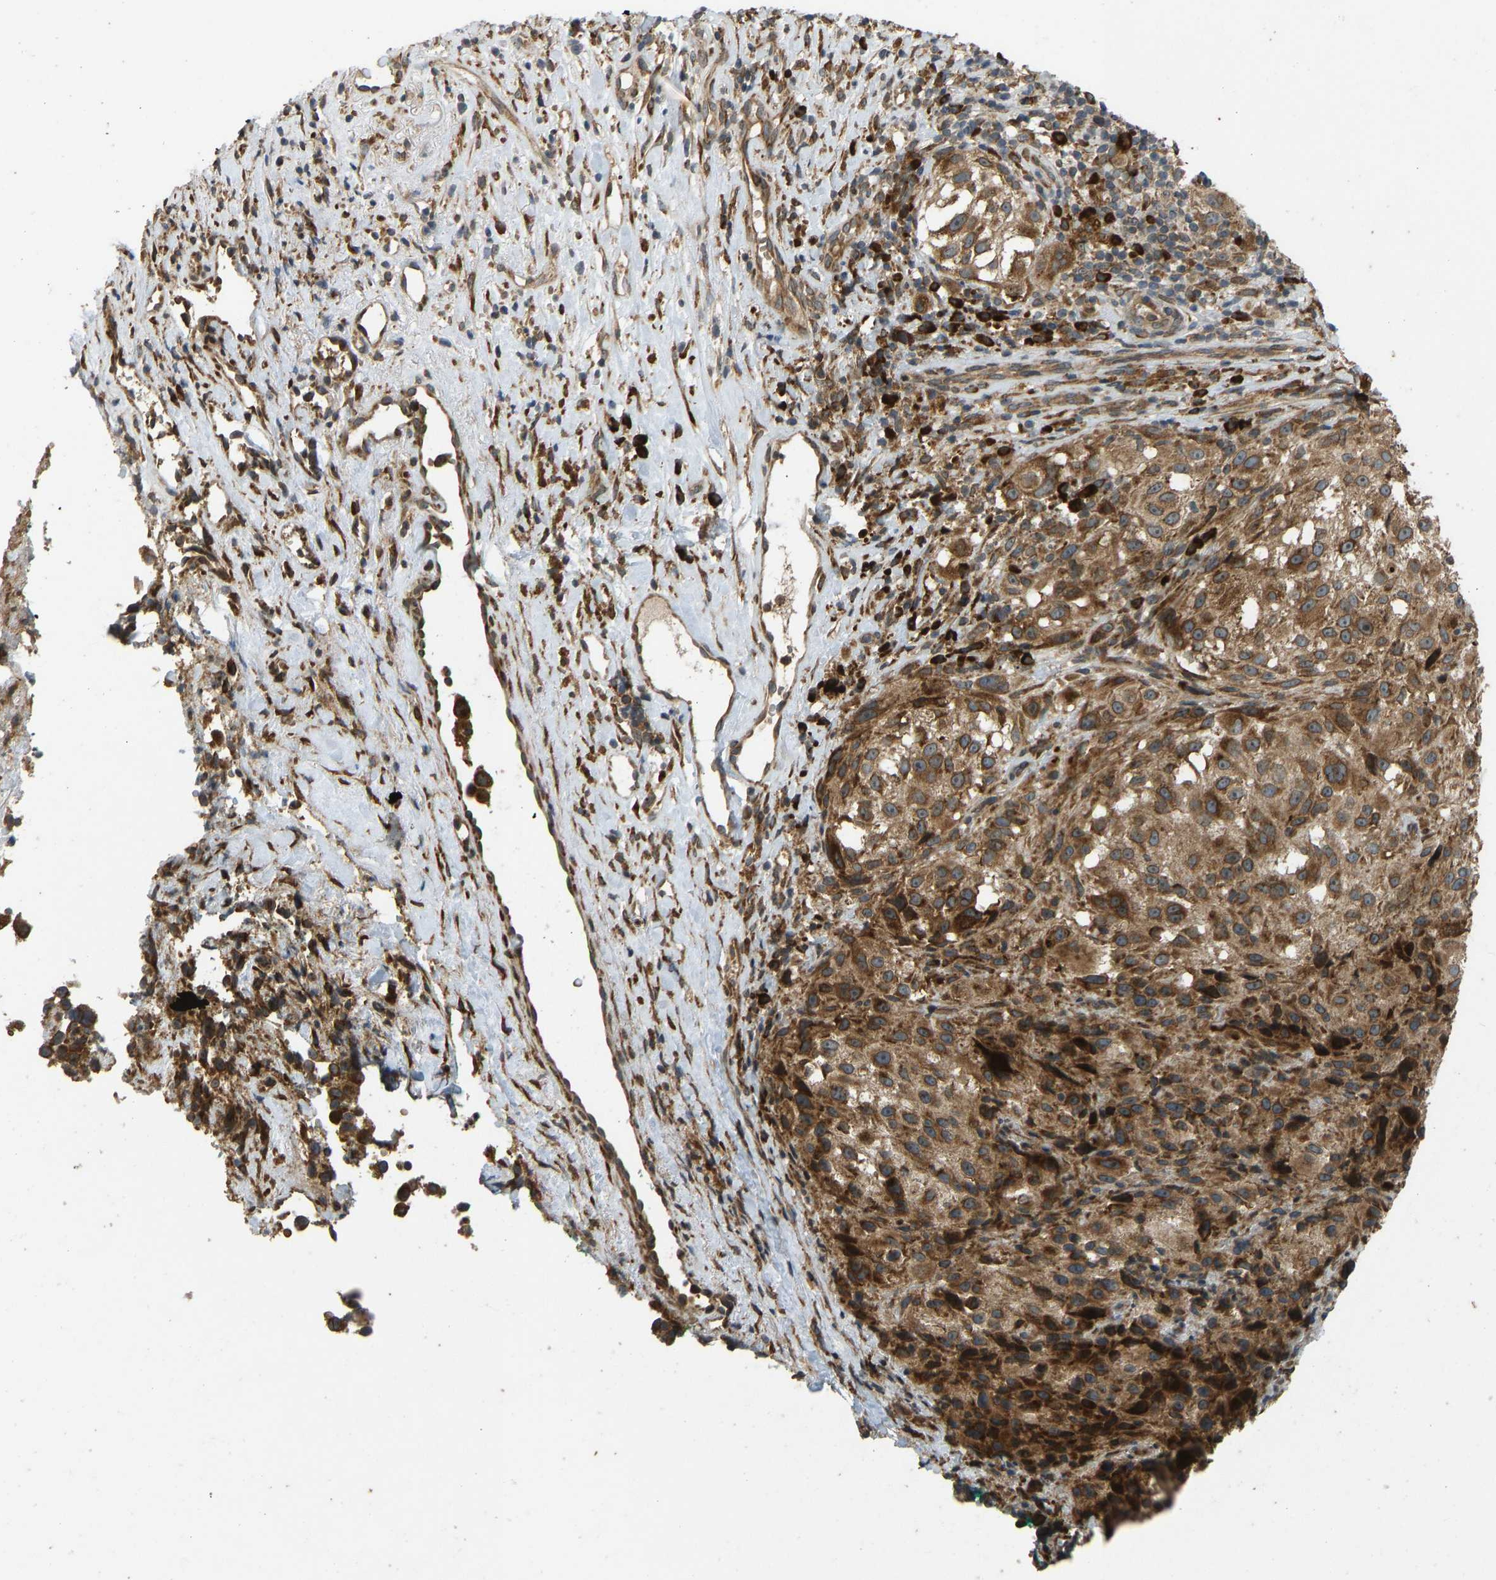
{"staining": {"intensity": "moderate", "quantity": ">75%", "location": "cytoplasmic/membranous"}, "tissue": "melanoma", "cell_type": "Tumor cells", "image_type": "cancer", "snomed": [{"axis": "morphology", "description": "Necrosis, NOS"}, {"axis": "morphology", "description": "Malignant melanoma, NOS"}, {"axis": "topography", "description": "Skin"}], "caption": "The micrograph demonstrates immunohistochemical staining of melanoma. There is moderate cytoplasmic/membranous expression is appreciated in approximately >75% of tumor cells. (brown staining indicates protein expression, while blue staining denotes nuclei).", "gene": "RPN2", "patient": {"sex": "female", "age": 87}}